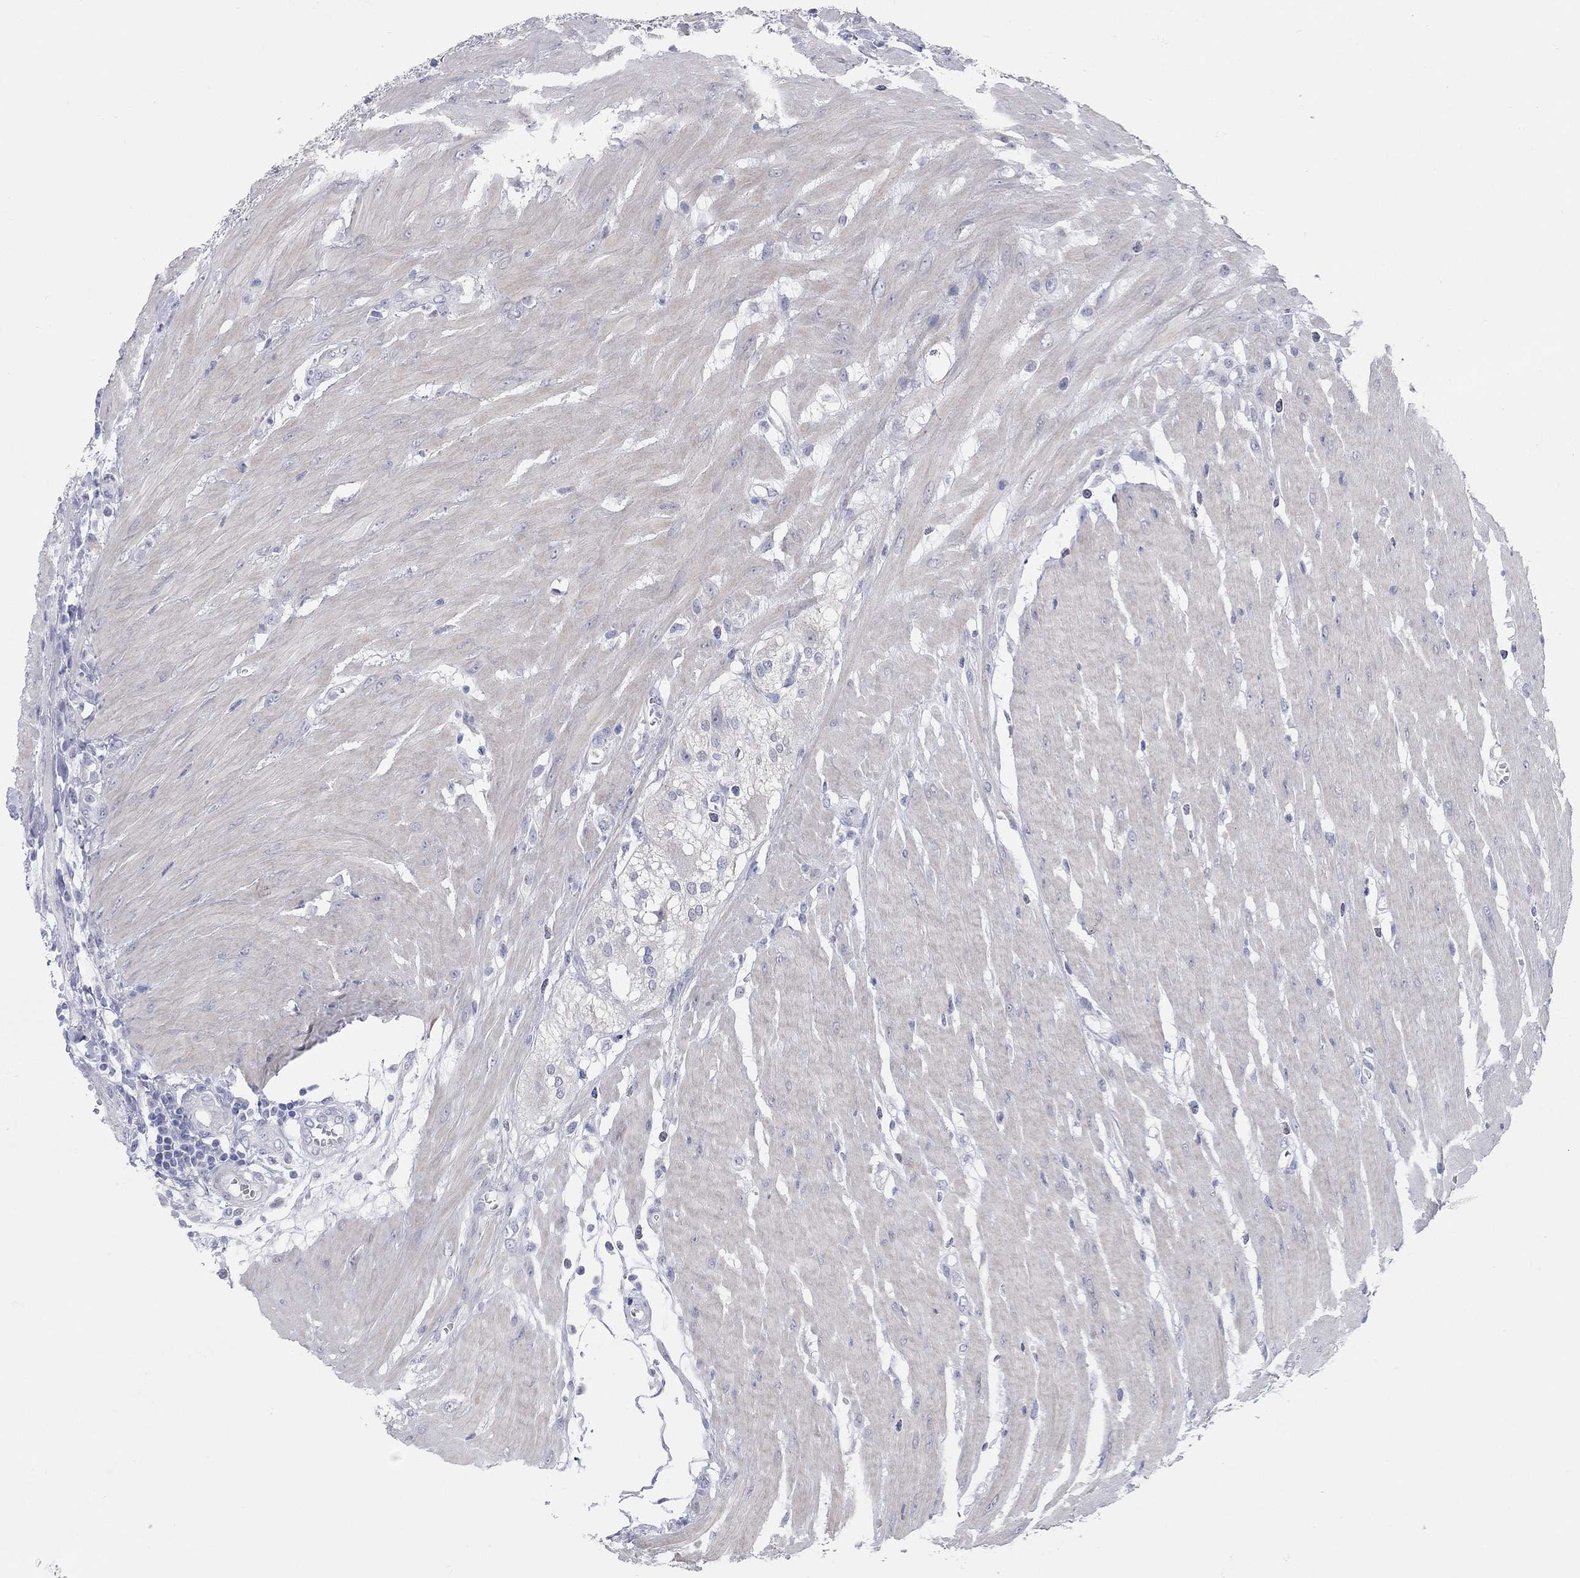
{"staining": {"intensity": "negative", "quantity": "none", "location": "none"}, "tissue": "colon", "cell_type": "Endothelial cells", "image_type": "normal", "snomed": [{"axis": "morphology", "description": "Normal tissue, NOS"}, {"axis": "morphology", "description": "Adenocarcinoma, NOS"}, {"axis": "topography", "description": "Colon"}], "caption": "This is a image of IHC staining of normal colon, which shows no positivity in endothelial cells.", "gene": "WASF3", "patient": {"sex": "male", "age": 65}}